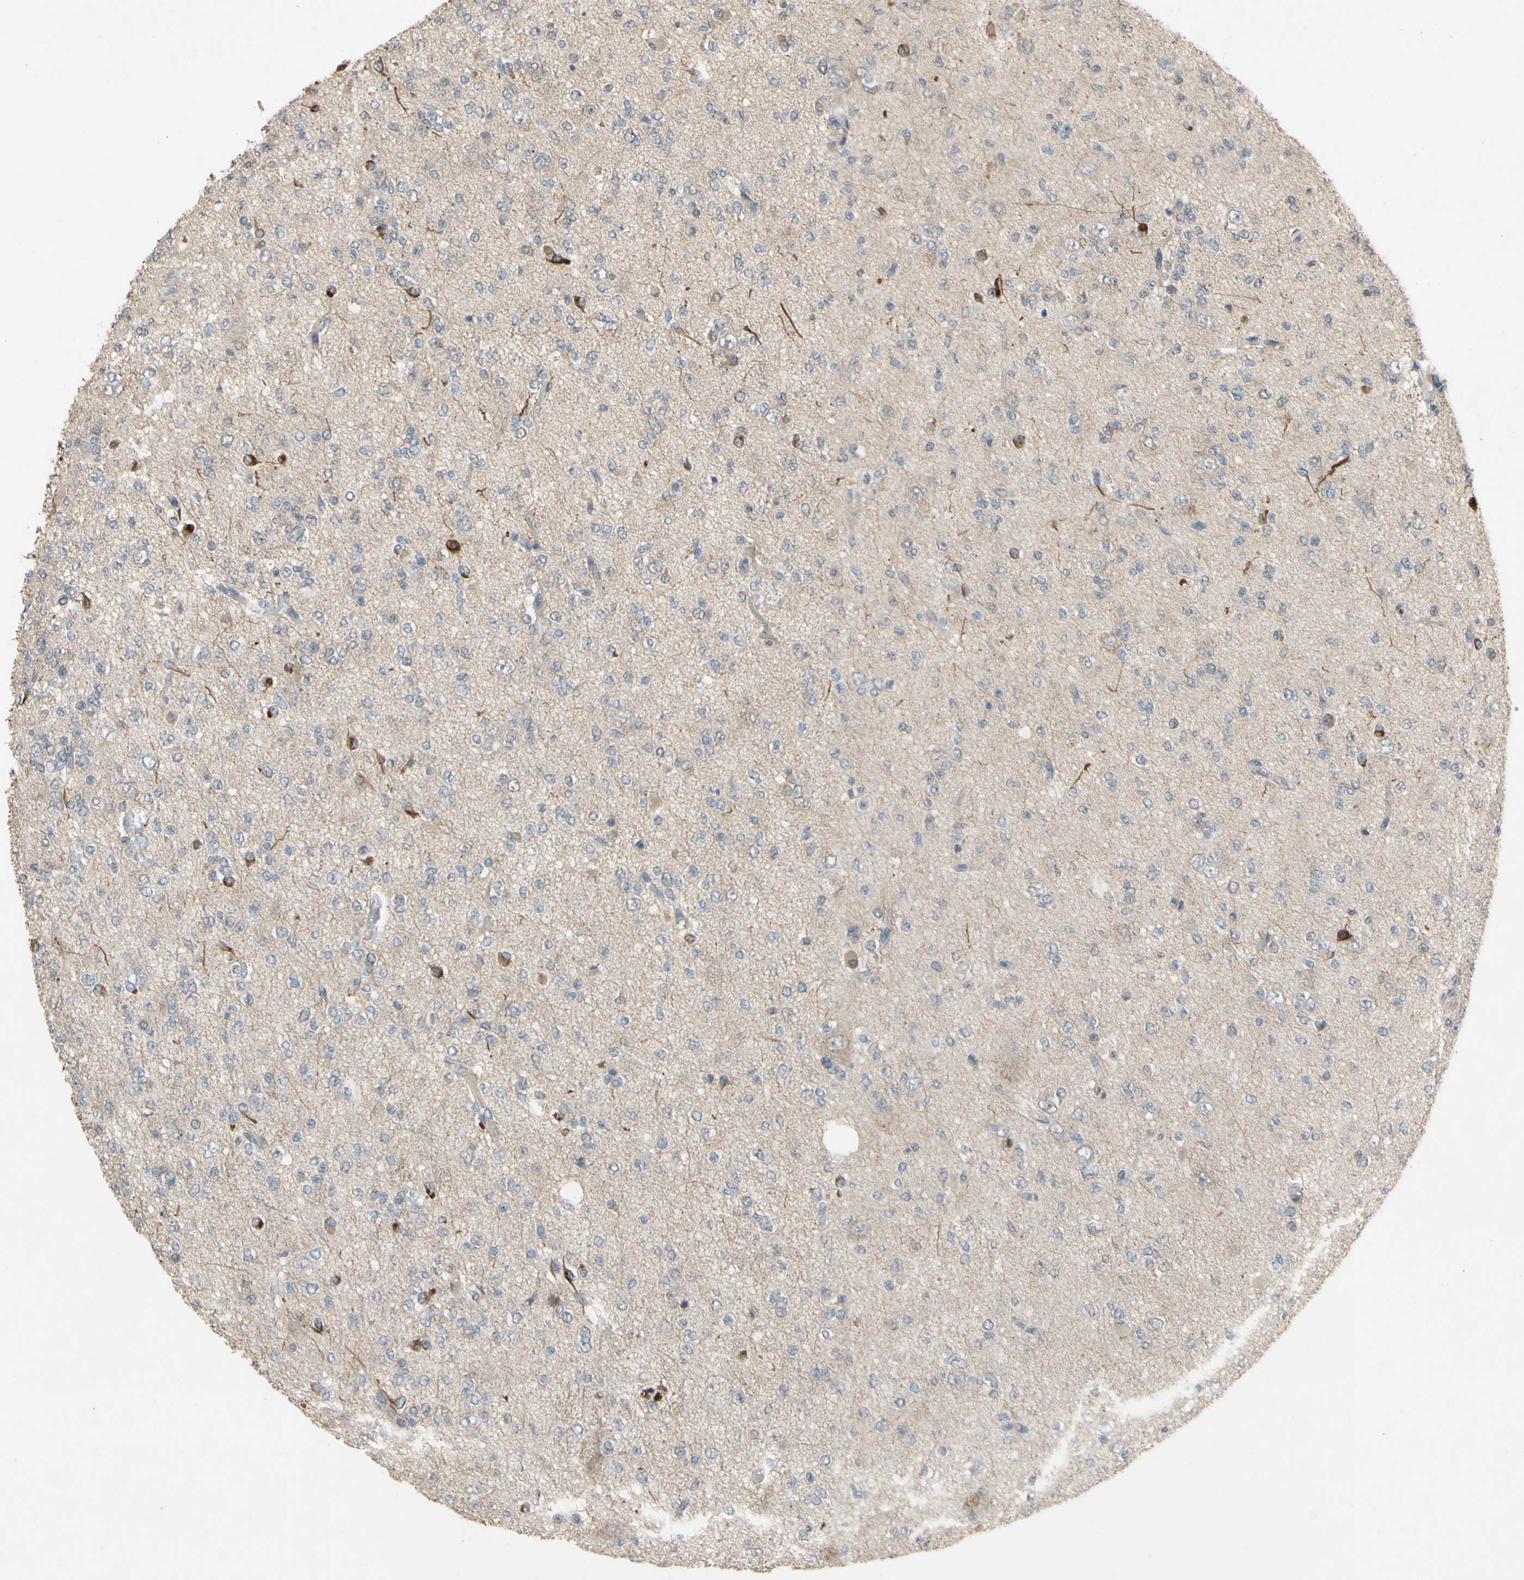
{"staining": {"intensity": "negative", "quantity": "none", "location": "none"}, "tissue": "glioma", "cell_type": "Tumor cells", "image_type": "cancer", "snomed": [{"axis": "morphology", "description": "Glioma, malignant, Low grade"}, {"axis": "topography", "description": "Brain"}], "caption": "Immunohistochemistry photomicrograph of glioma stained for a protein (brown), which shows no staining in tumor cells.", "gene": "CDCP1", "patient": {"sex": "male", "age": 38}}